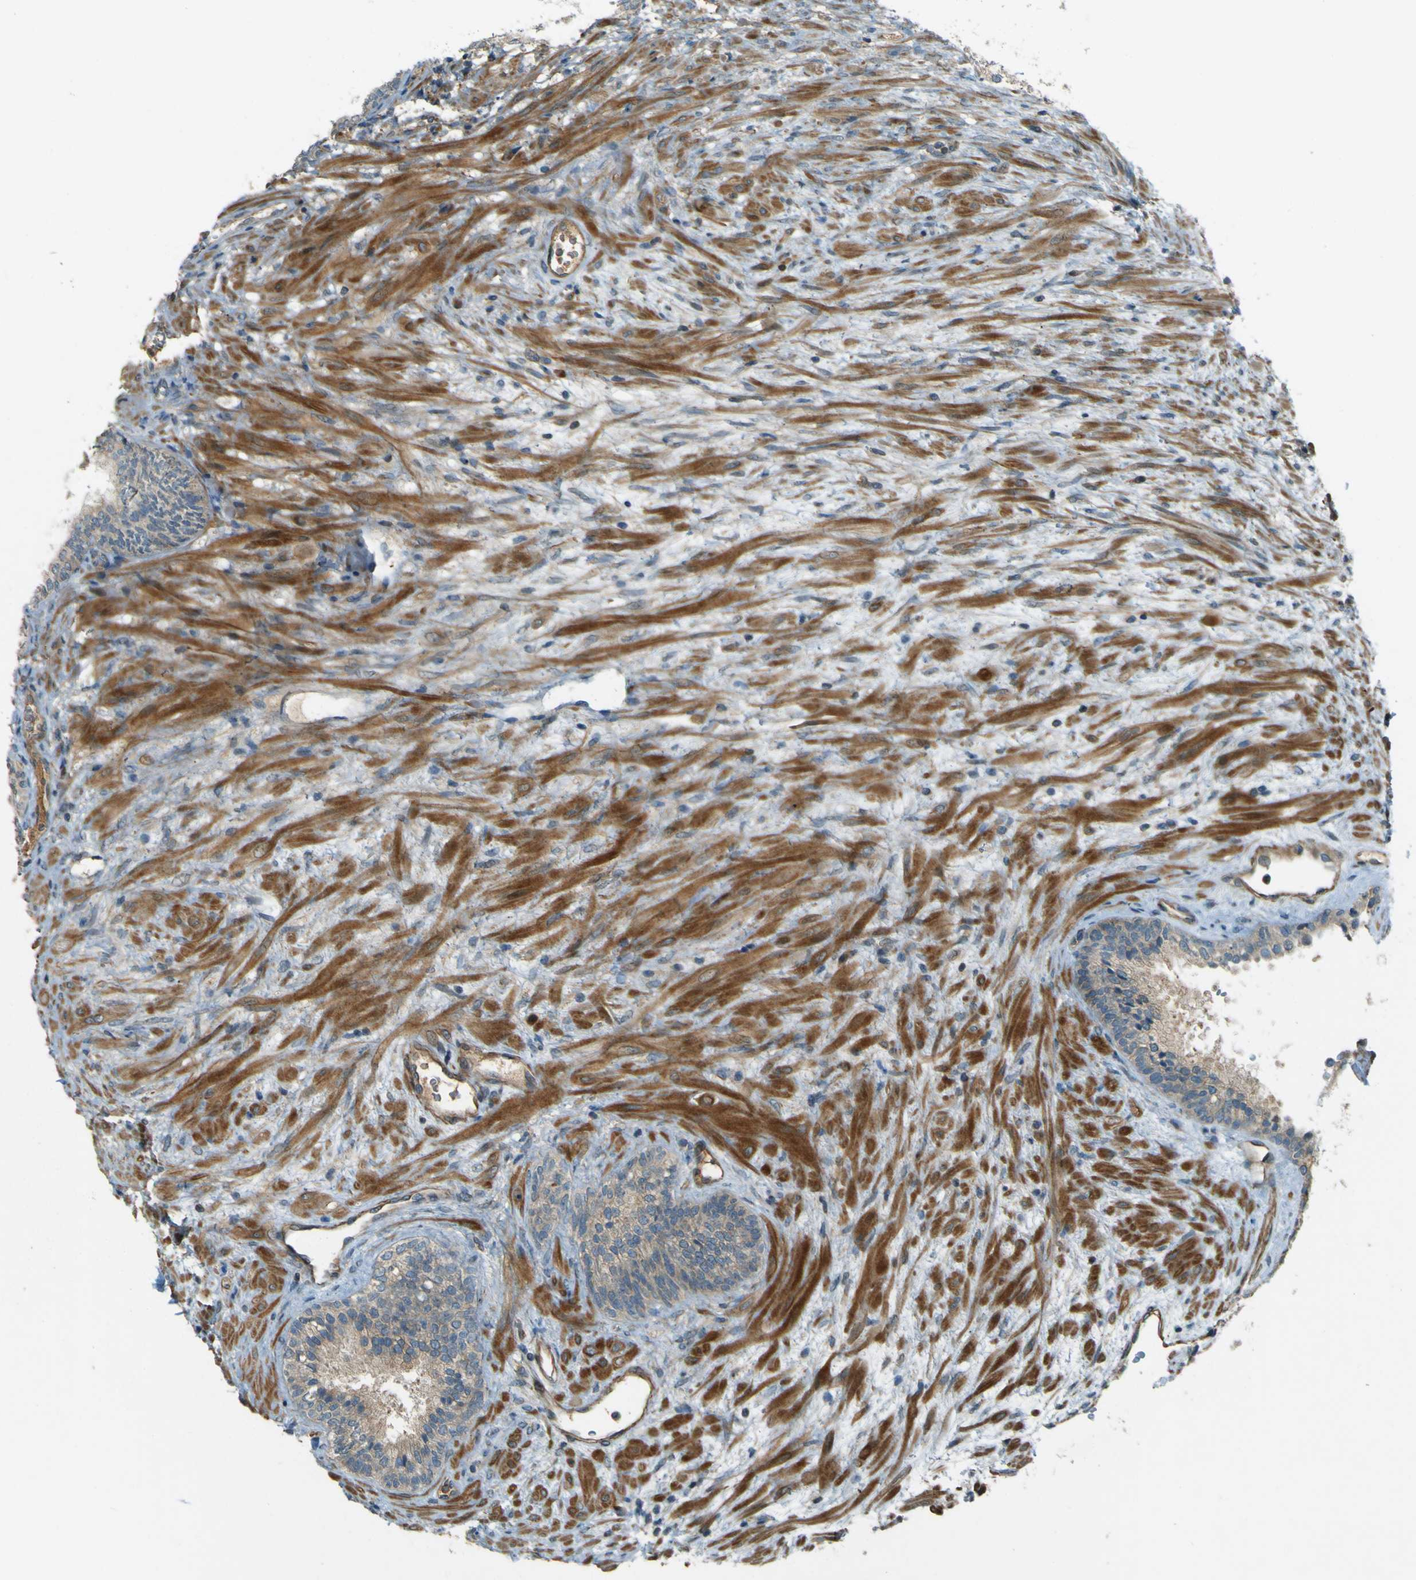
{"staining": {"intensity": "weak", "quantity": ">75%", "location": "cytoplasmic/membranous"}, "tissue": "prostate", "cell_type": "Glandular cells", "image_type": "normal", "snomed": [{"axis": "morphology", "description": "Normal tissue, NOS"}, {"axis": "topography", "description": "Prostate"}], "caption": "IHC of unremarkable prostate reveals low levels of weak cytoplasmic/membranous staining in about >75% of glandular cells. Using DAB (3,3'-diaminobenzidine) (brown) and hematoxylin (blue) stains, captured at high magnification using brightfield microscopy.", "gene": "LPCAT1", "patient": {"sex": "male", "age": 76}}